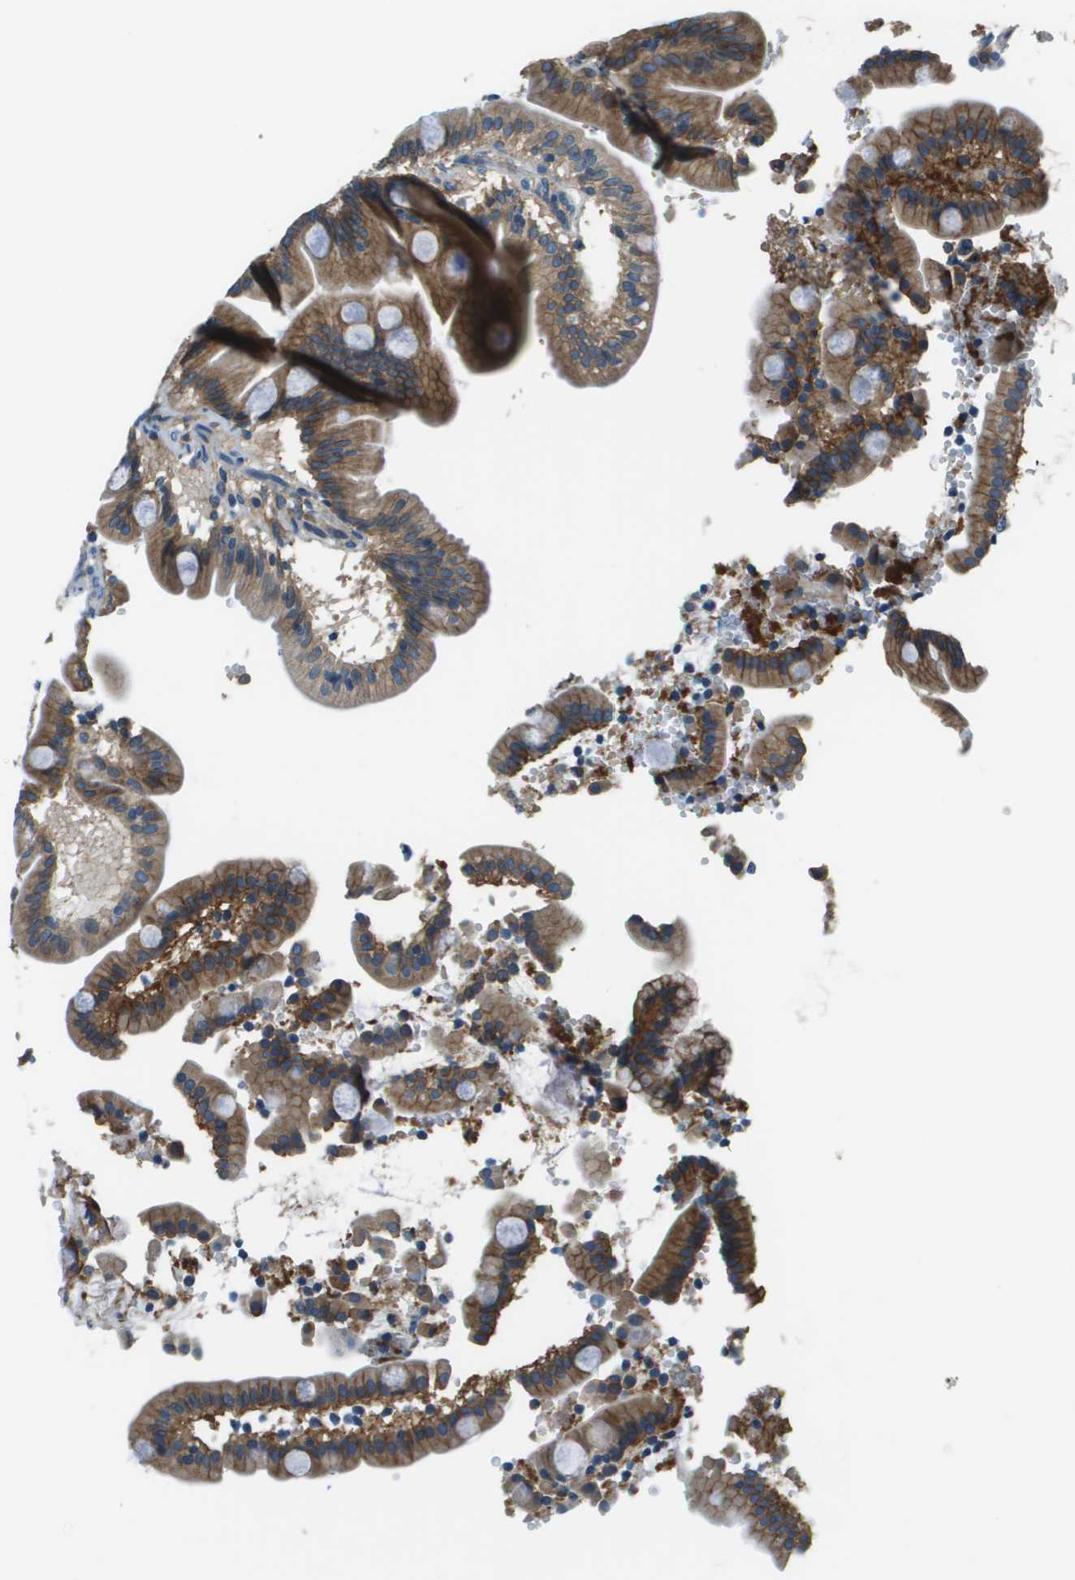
{"staining": {"intensity": "moderate", "quantity": ">75%", "location": "cytoplasmic/membranous"}, "tissue": "duodenum", "cell_type": "Glandular cells", "image_type": "normal", "snomed": [{"axis": "morphology", "description": "Normal tissue, NOS"}, {"axis": "topography", "description": "Duodenum"}], "caption": "This photomicrograph demonstrates unremarkable duodenum stained with immunohistochemistry (IHC) to label a protein in brown. The cytoplasmic/membranous of glandular cells show moderate positivity for the protein. Nuclei are counter-stained blue.", "gene": "TMEM51", "patient": {"sex": "male", "age": 54}}